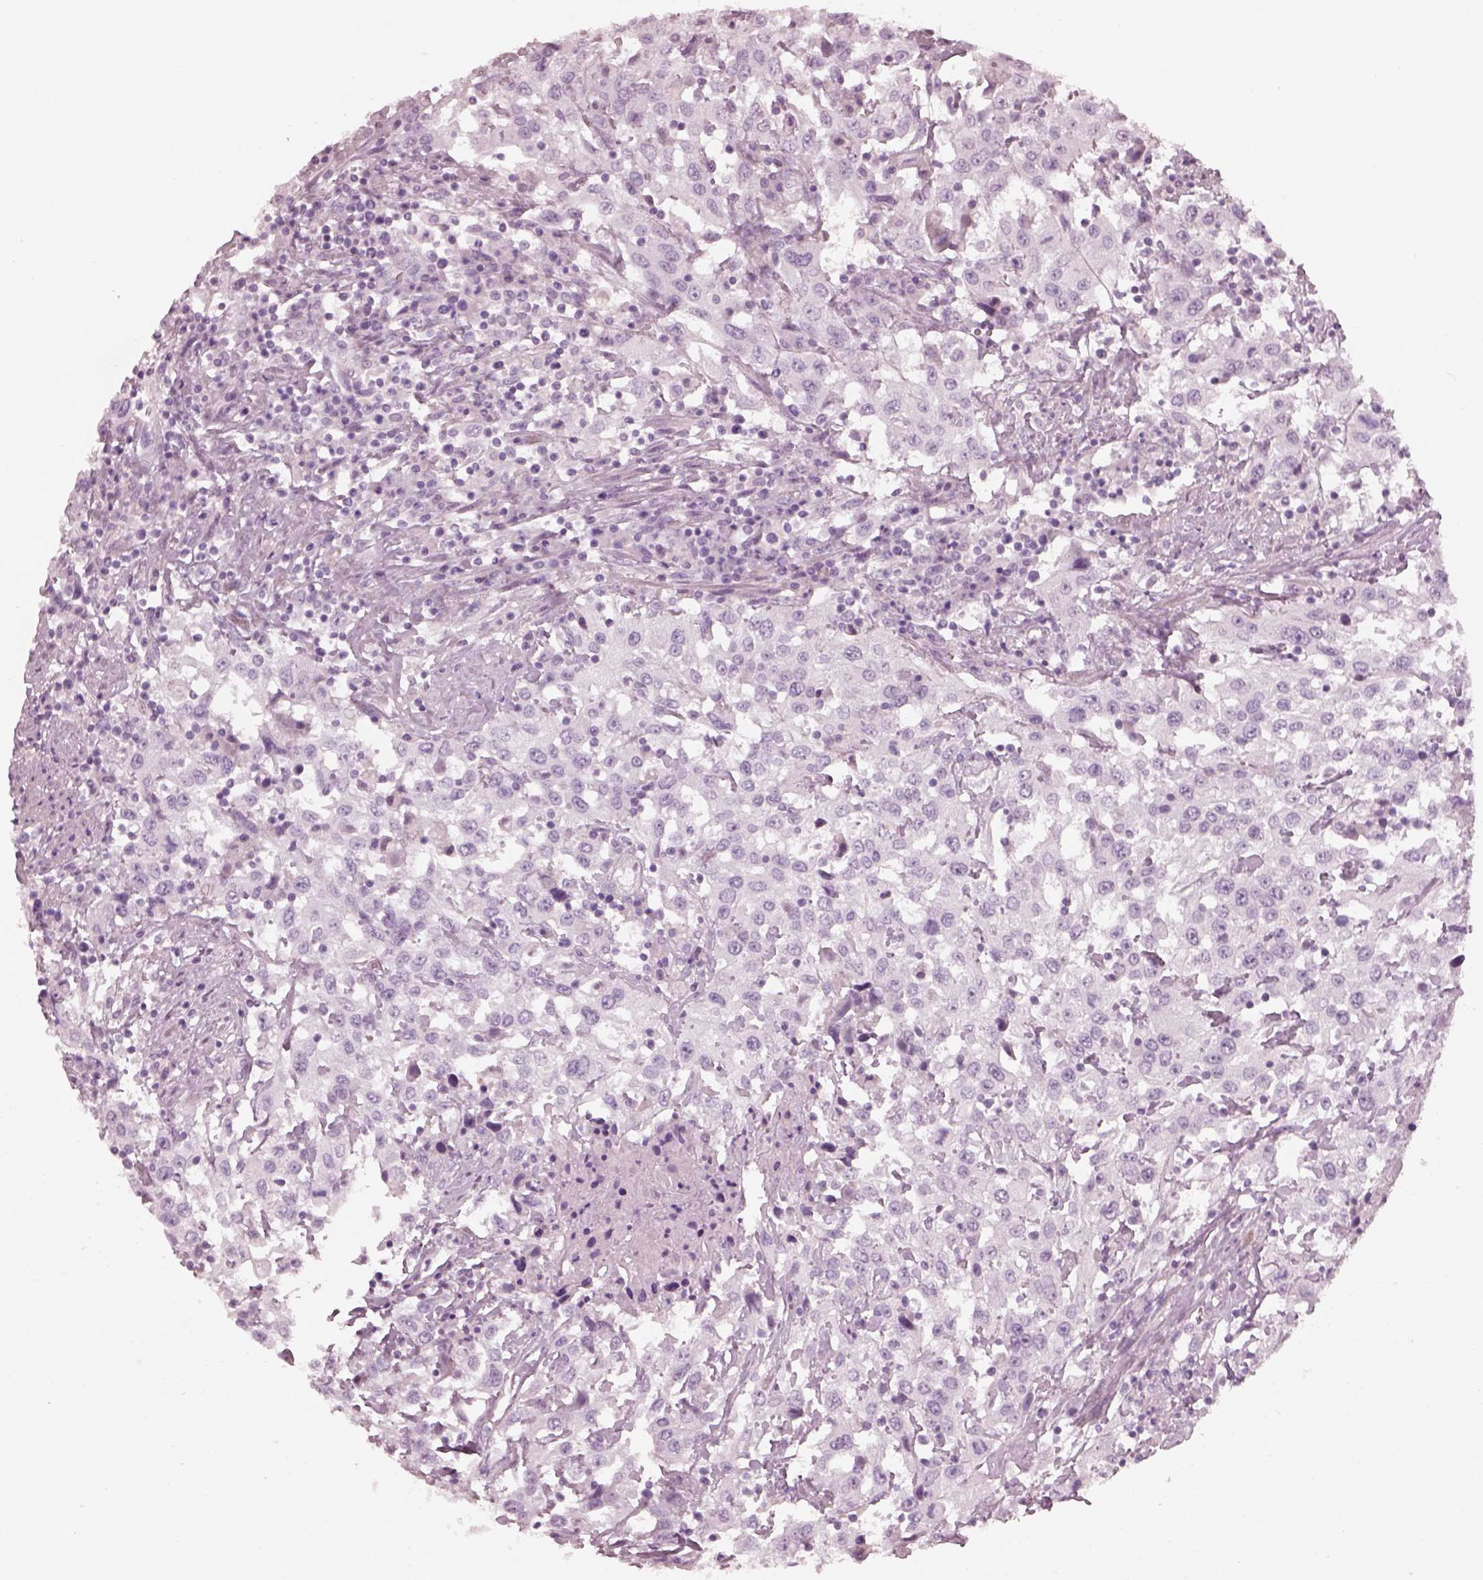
{"staining": {"intensity": "negative", "quantity": "none", "location": "none"}, "tissue": "urothelial cancer", "cell_type": "Tumor cells", "image_type": "cancer", "snomed": [{"axis": "morphology", "description": "Urothelial carcinoma, High grade"}, {"axis": "topography", "description": "Urinary bladder"}], "caption": "Tumor cells are negative for brown protein staining in urothelial carcinoma (high-grade). Nuclei are stained in blue.", "gene": "RSPH9", "patient": {"sex": "male", "age": 61}}